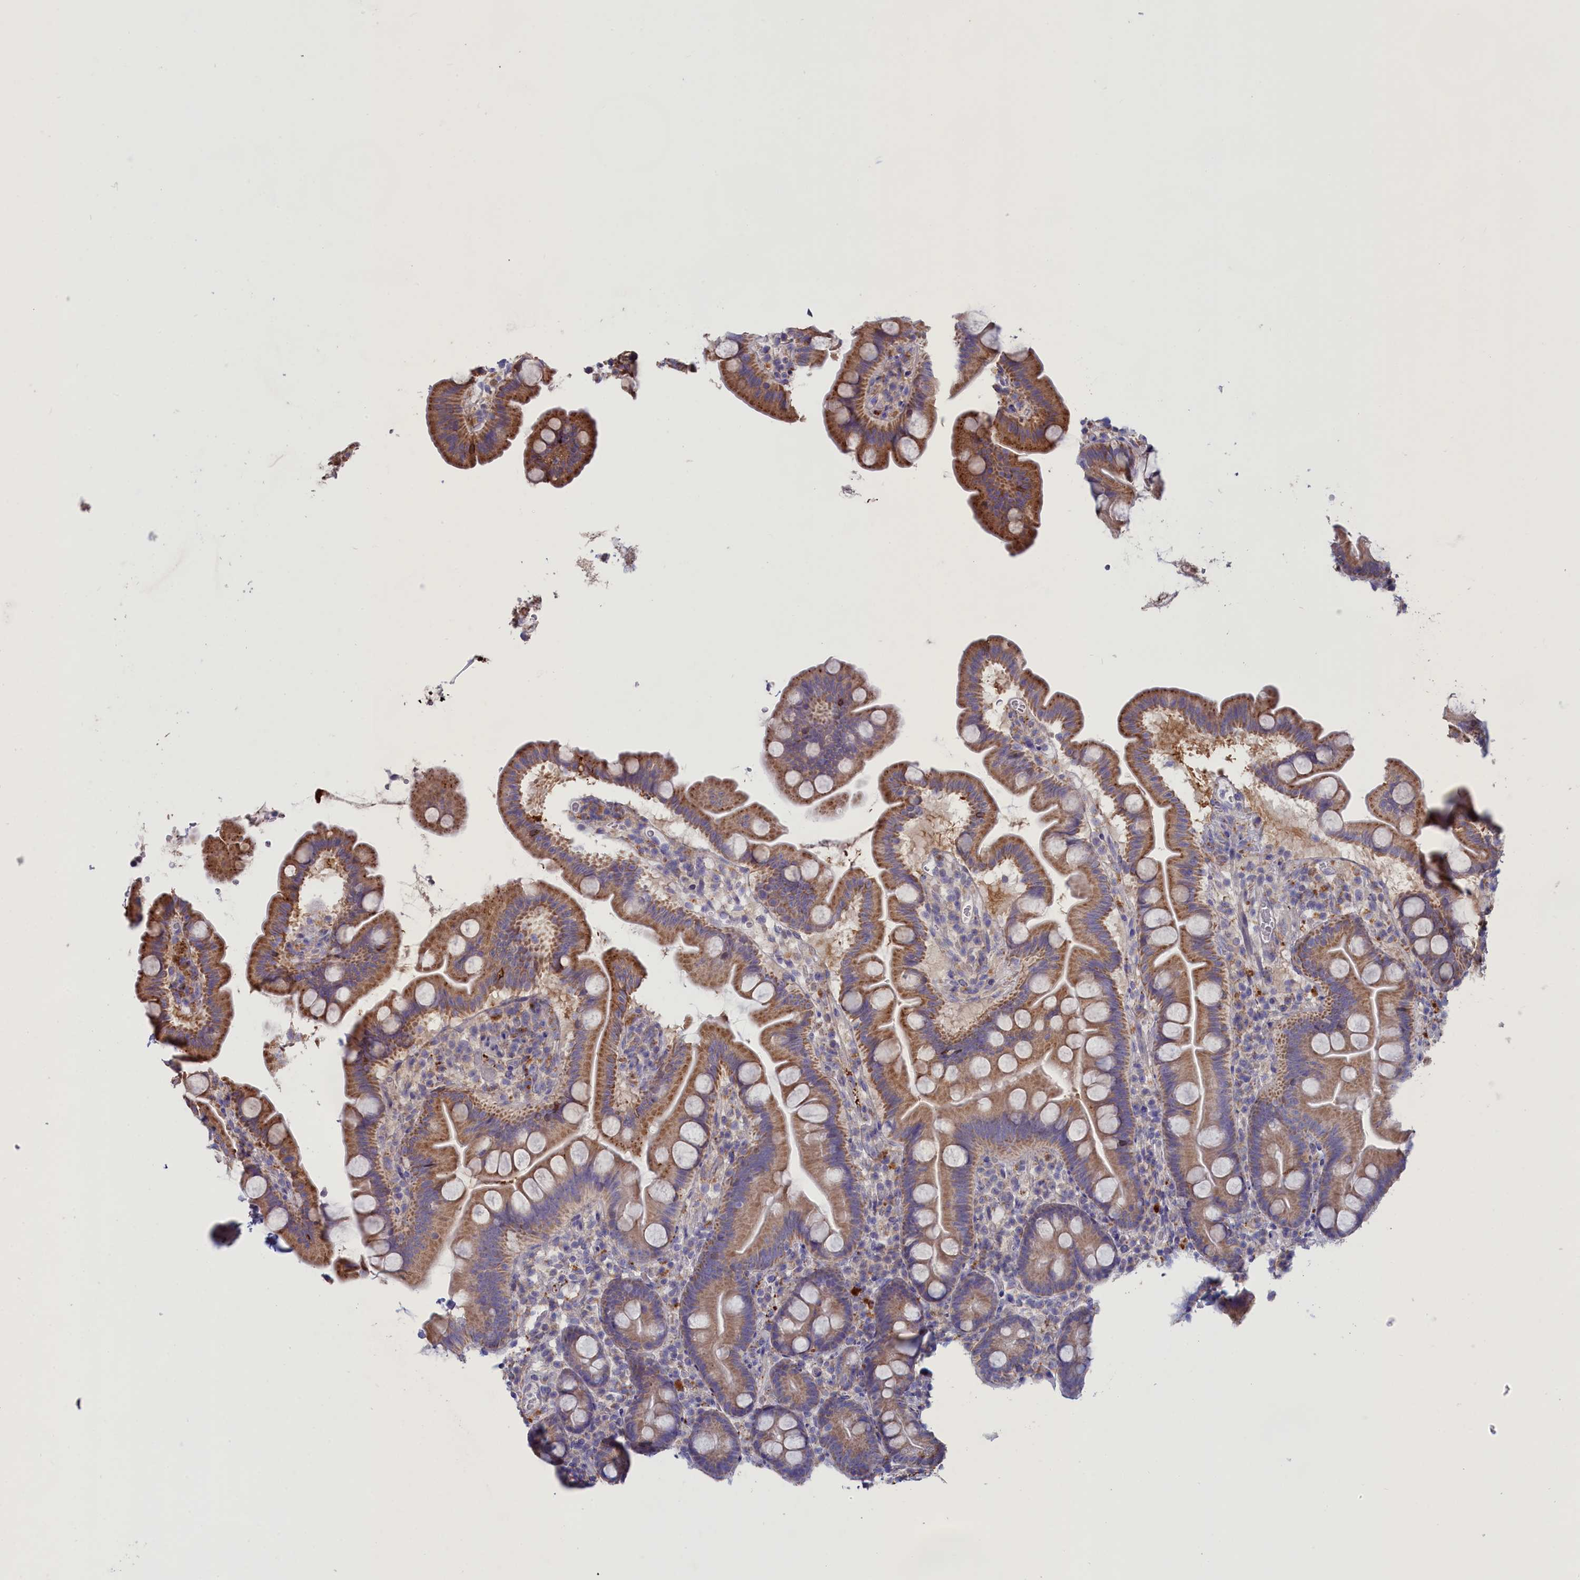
{"staining": {"intensity": "strong", "quantity": "25%-75%", "location": "cytoplasmic/membranous"}, "tissue": "small intestine", "cell_type": "Glandular cells", "image_type": "normal", "snomed": [{"axis": "morphology", "description": "Normal tissue, NOS"}, {"axis": "topography", "description": "Small intestine"}], "caption": "Glandular cells show high levels of strong cytoplasmic/membranous positivity in approximately 25%-75% of cells in benign human small intestine.", "gene": "WDR6", "patient": {"sex": "female", "age": 68}}